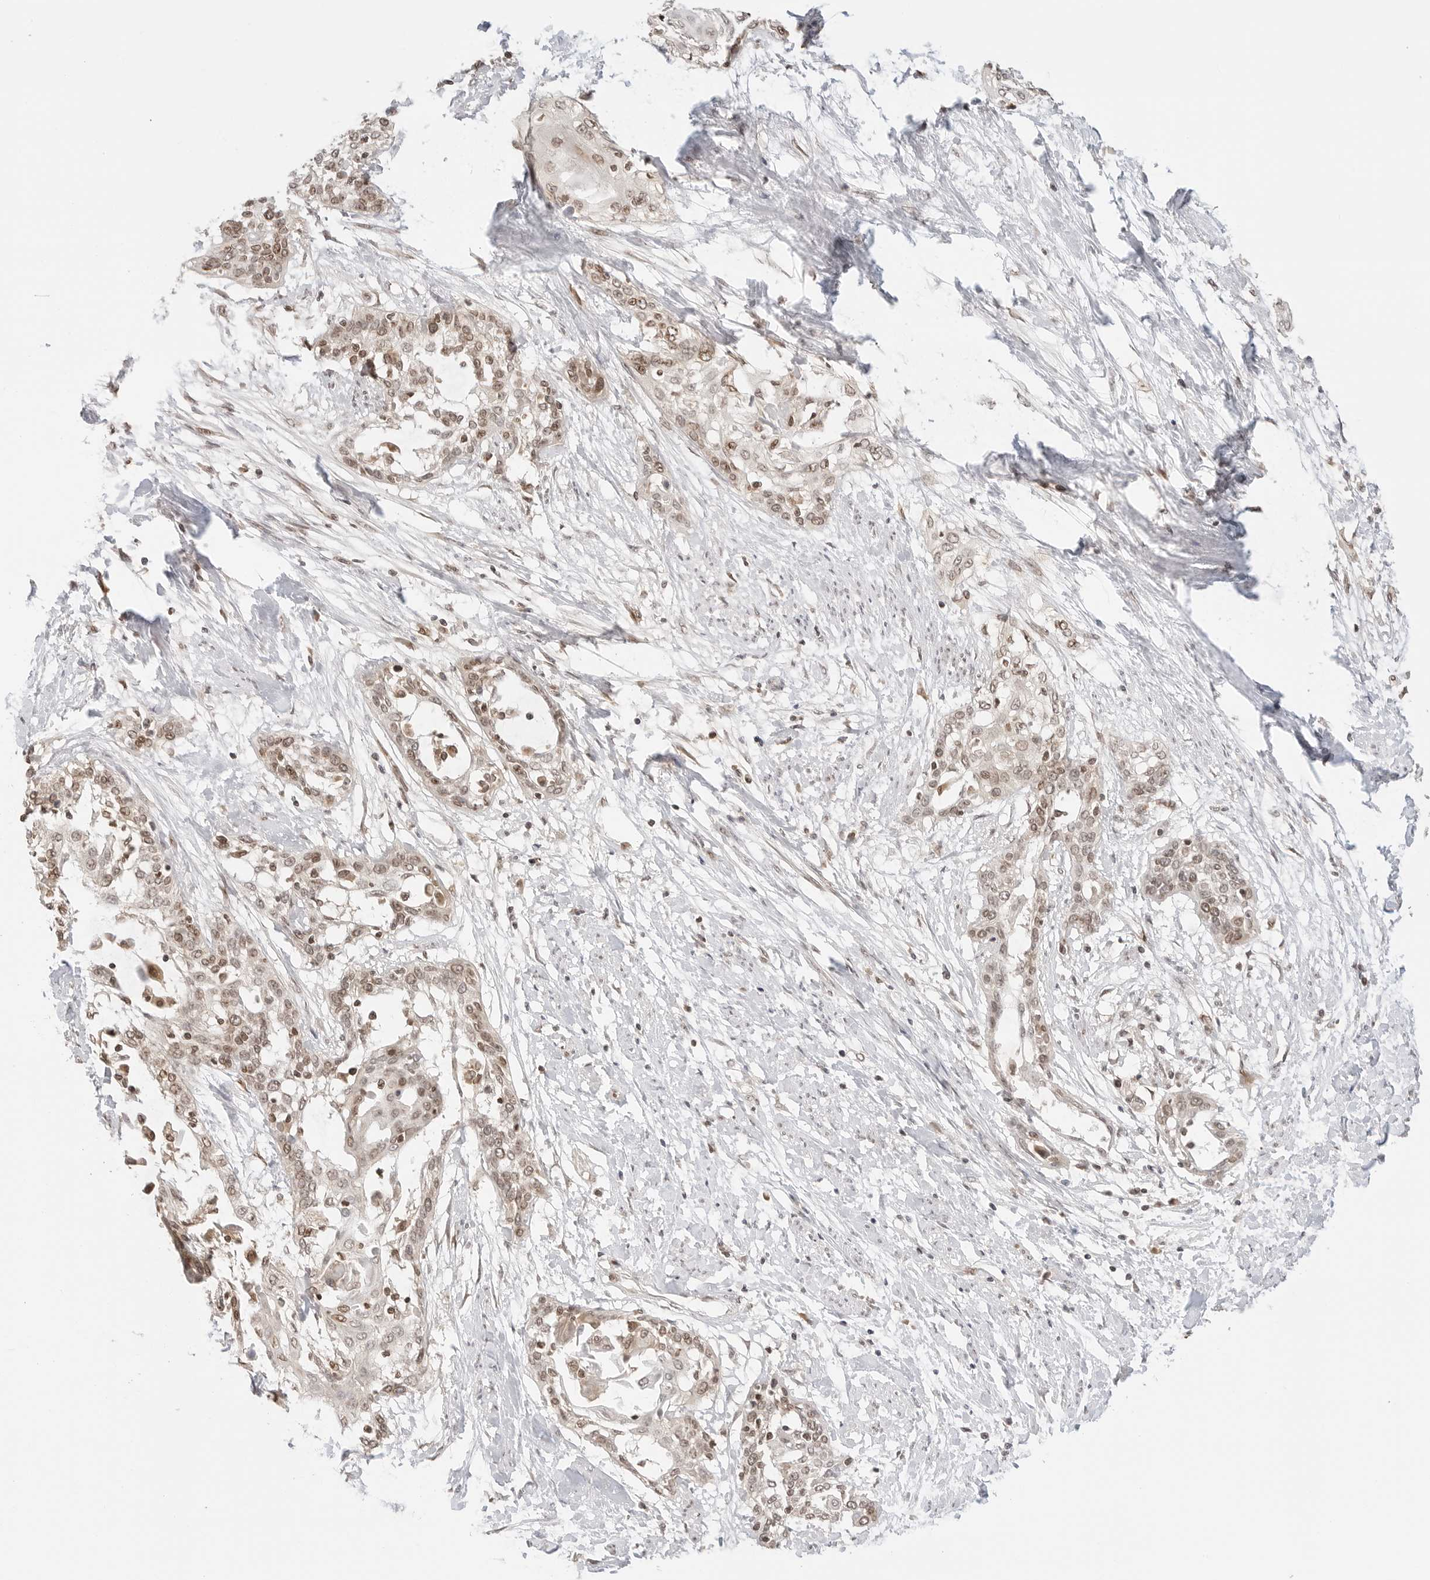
{"staining": {"intensity": "moderate", "quantity": ">75%", "location": "nuclear"}, "tissue": "cervical cancer", "cell_type": "Tumor cells", "image_type": "cancer", "snomed": [{"axis": "morphology", "description": "Squamous cell carcinoma, NOS"}, {"axis": "topography", "description": "Cervix"}], "caption": "Immunohistochemistry (DAB (3,3'-diaminobenzidine)) staining of human cervical cancer demonstrates moderate nuclear protein staining in approximately >75% of tumor cells.", "gene": "POLH", "patient": {"sex": "female", "age": 57}}